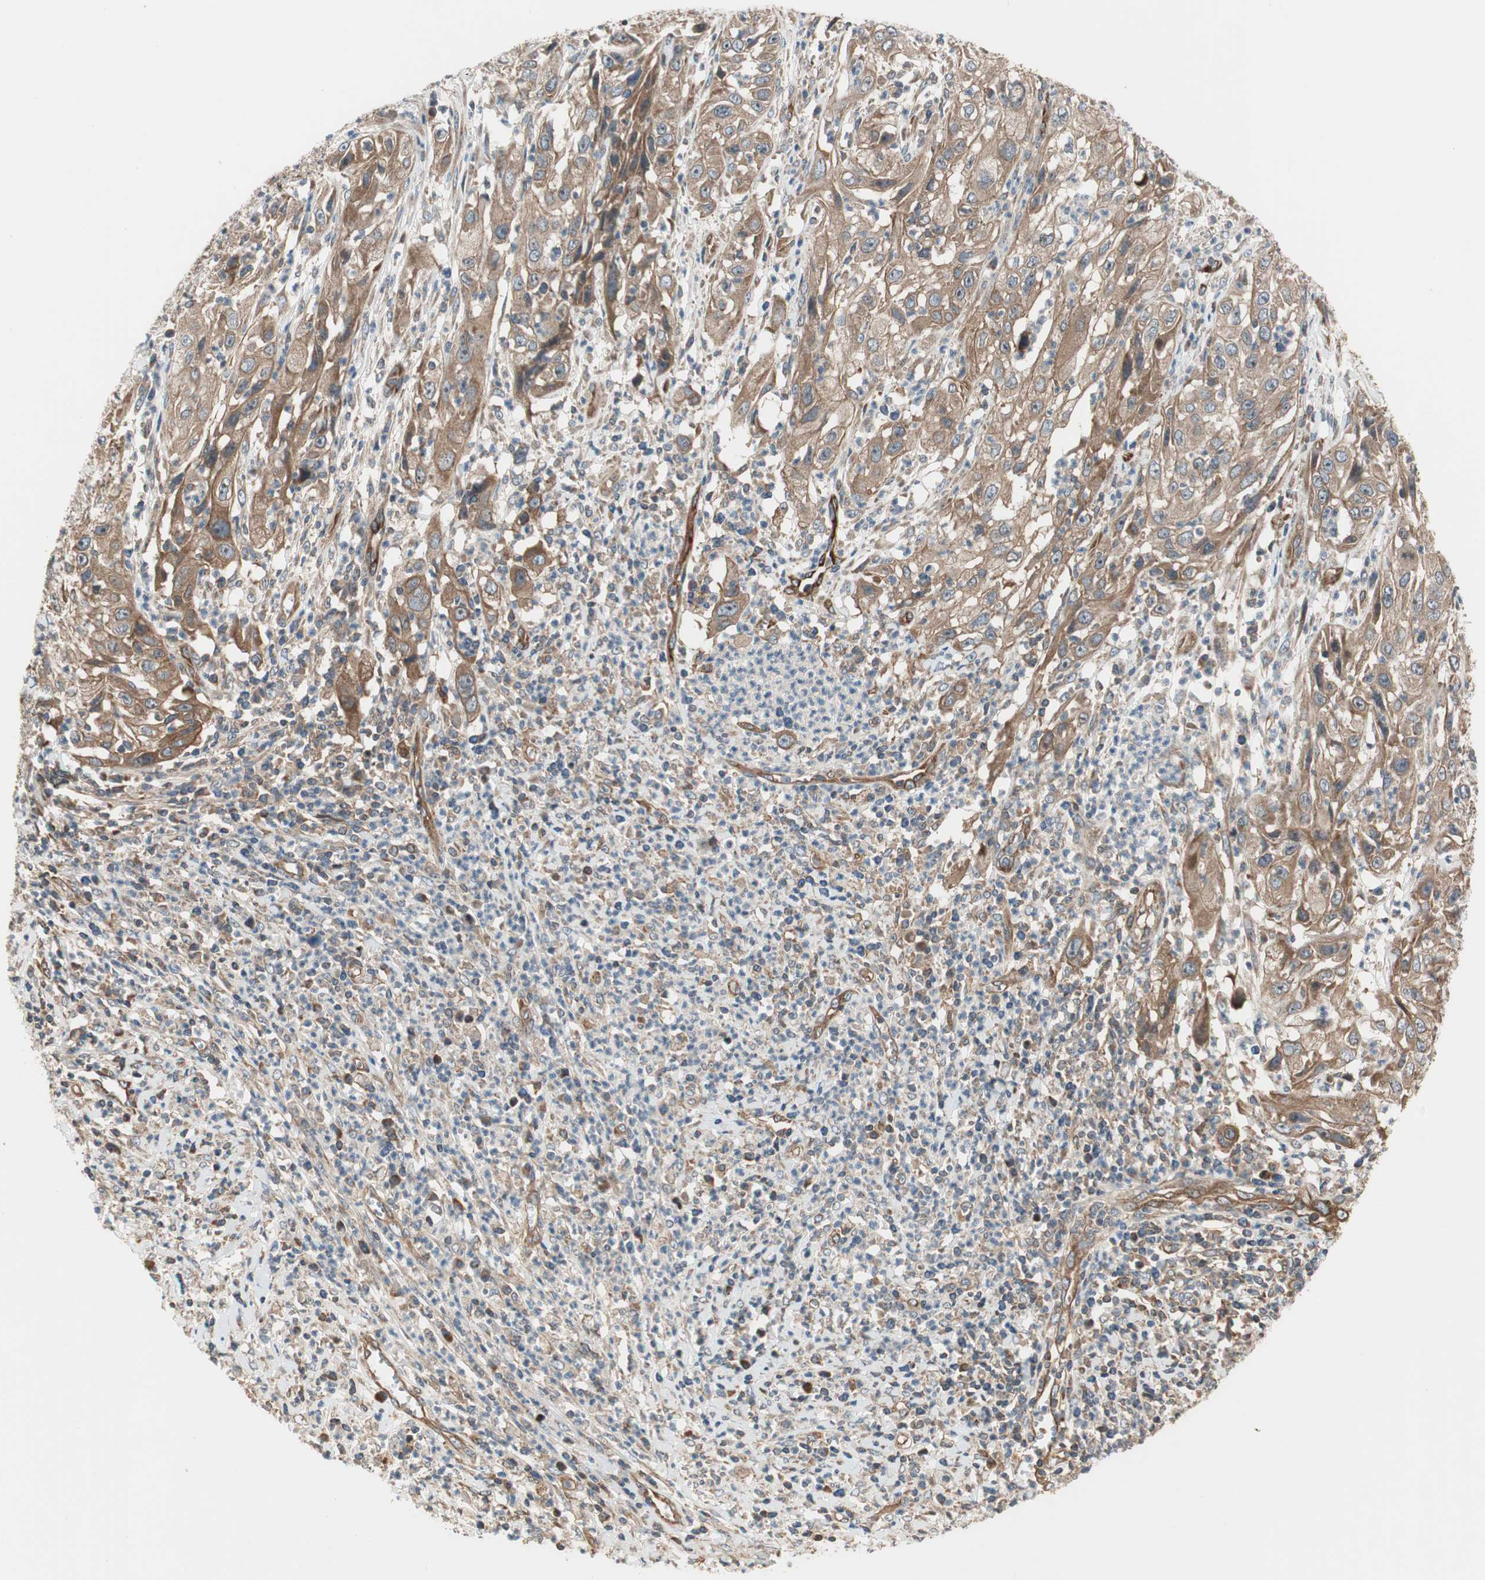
{"staining": {"intensity": "moderate", "quantity": ">75%", "location": "cytoplasmic/membranous"}, "tissue": "cervical cancer", "cell_type": "Tumor cells", "image_type": "cancer", "snomed": [{"axis": "morphology", "description": "Squamous cell carcinoma, NOS"}, {"axis": "topography", "description": "Cervix"}], "caption": "Protein analysis of cervical cancer tissue reveals moderate cytoplasmic/membranous staining in about >75% of tumor cells.", "gene": "CTTNBP2NL", "patient": {"sex": "female", "age": 32}}